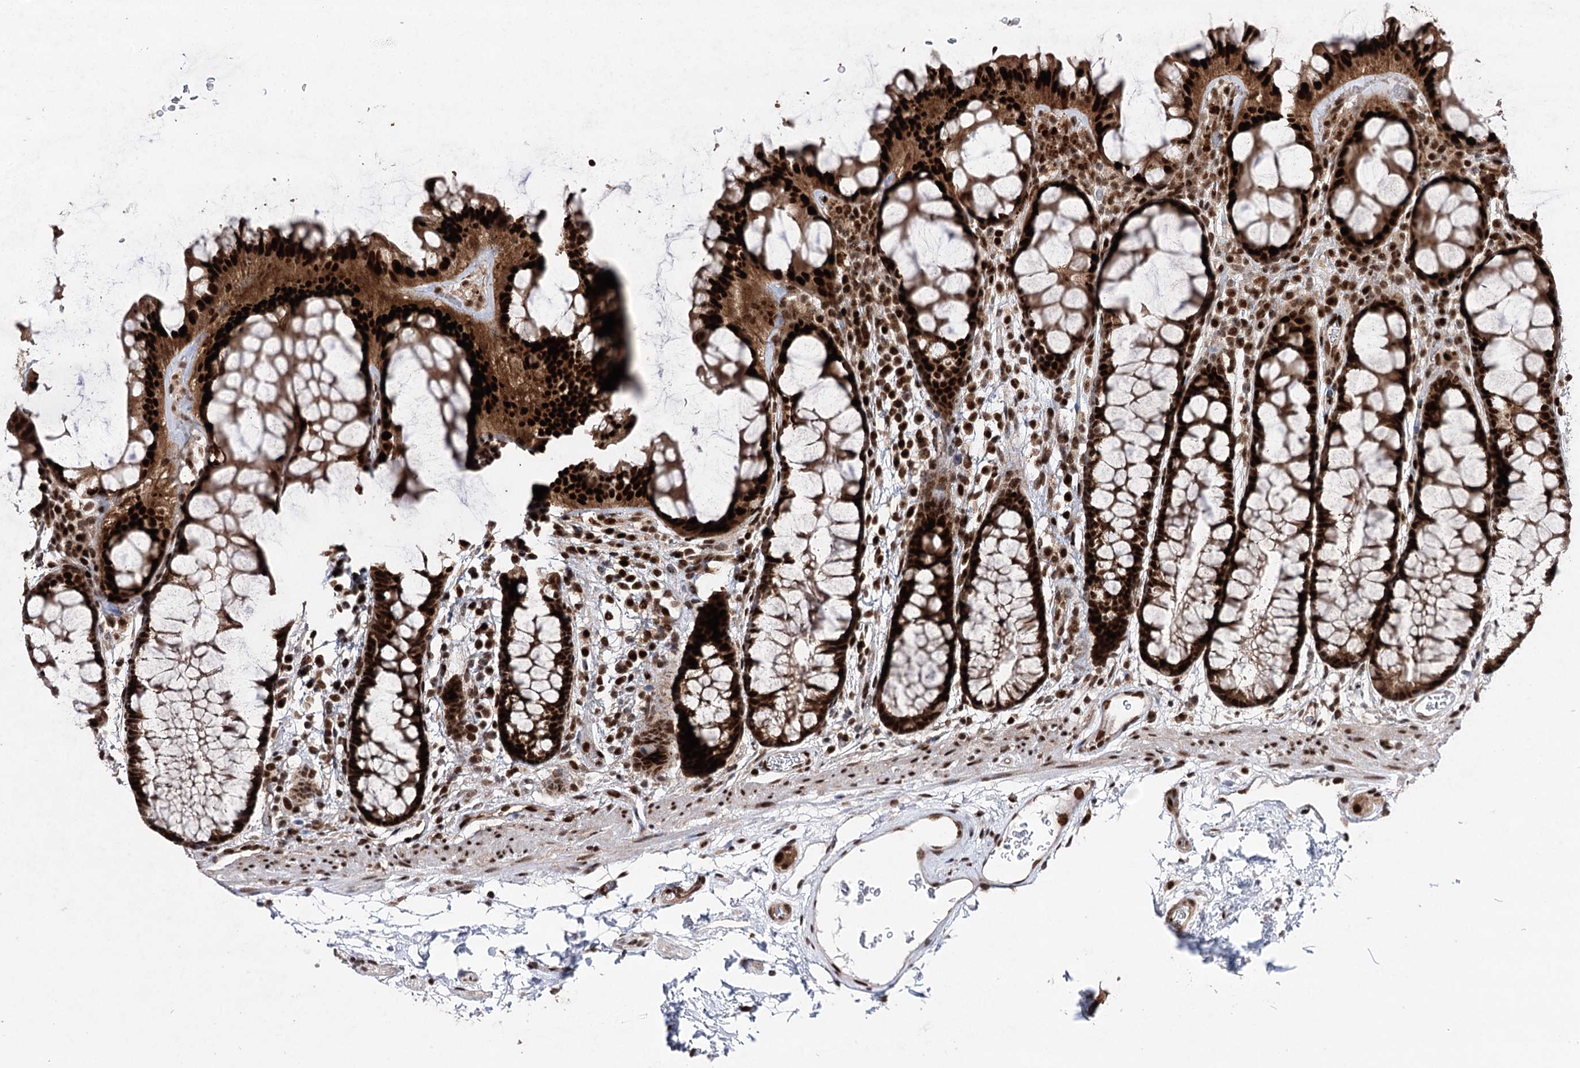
{"staining": {"intensity": "strong", "quantity": ">75%", "location": "cytoplasmic/membranous,nuclear"}, "tissue": "colon", "cell_type": "Endothelial cells", "image_type": "normal", "snomed": [{"axis": "morphology", "description": "Normal tissue, NOS"}, {"axis": "topography", "description": "Colon"}], "caption": "Approximately >75% of endothelial cells in unremarkable human colon show strong cytoplasmic/membranous,nuclear protein expression as visualized by brown immunohistochemical staining.", "gene": "PDCD4", "patient": {"sex": "female", "age": 82}}